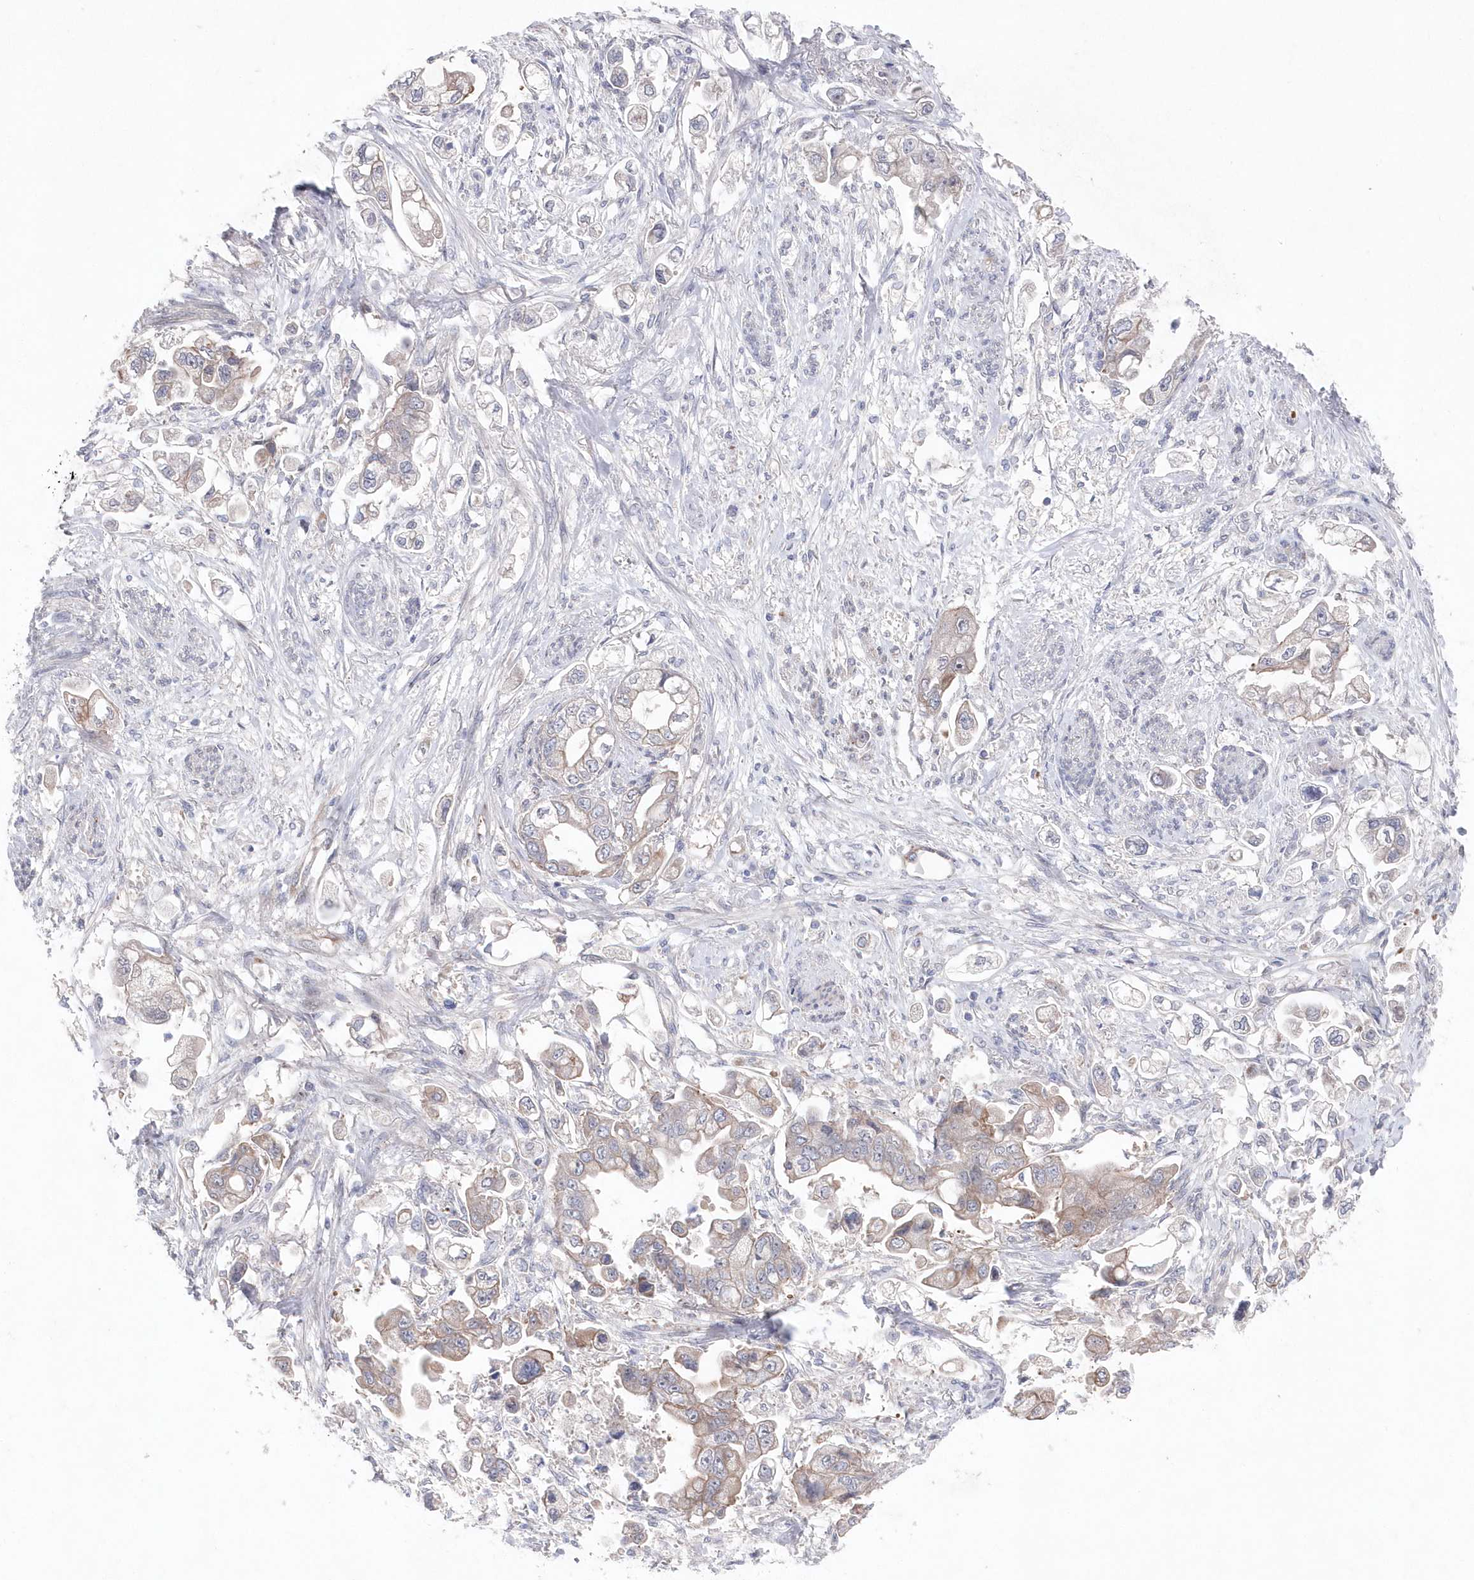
{"staining": {"intensity": "weak", "quantity": "<25%", "location": "cytoplasmic/membranous"}, "tissue": "stomach cancer", "cell_type": "Tumor cells", "image_type": "cancer", "snomed": [{"axis": "morphology", "description": "Adenocarcinoma, NOS"}, {"axis": "topography", "description": "Stomach"}], "caption": "Immunohistochemistry (IHC) image of neoplastic tissue: human adenocarcinoma (stomach) stained with DAB (3,3'-diaminobenzidine) exhibits no significant protein staining in tumor cells.", "gene": "KIAA1586", "patient": {"sex": "male", "age": 62}}